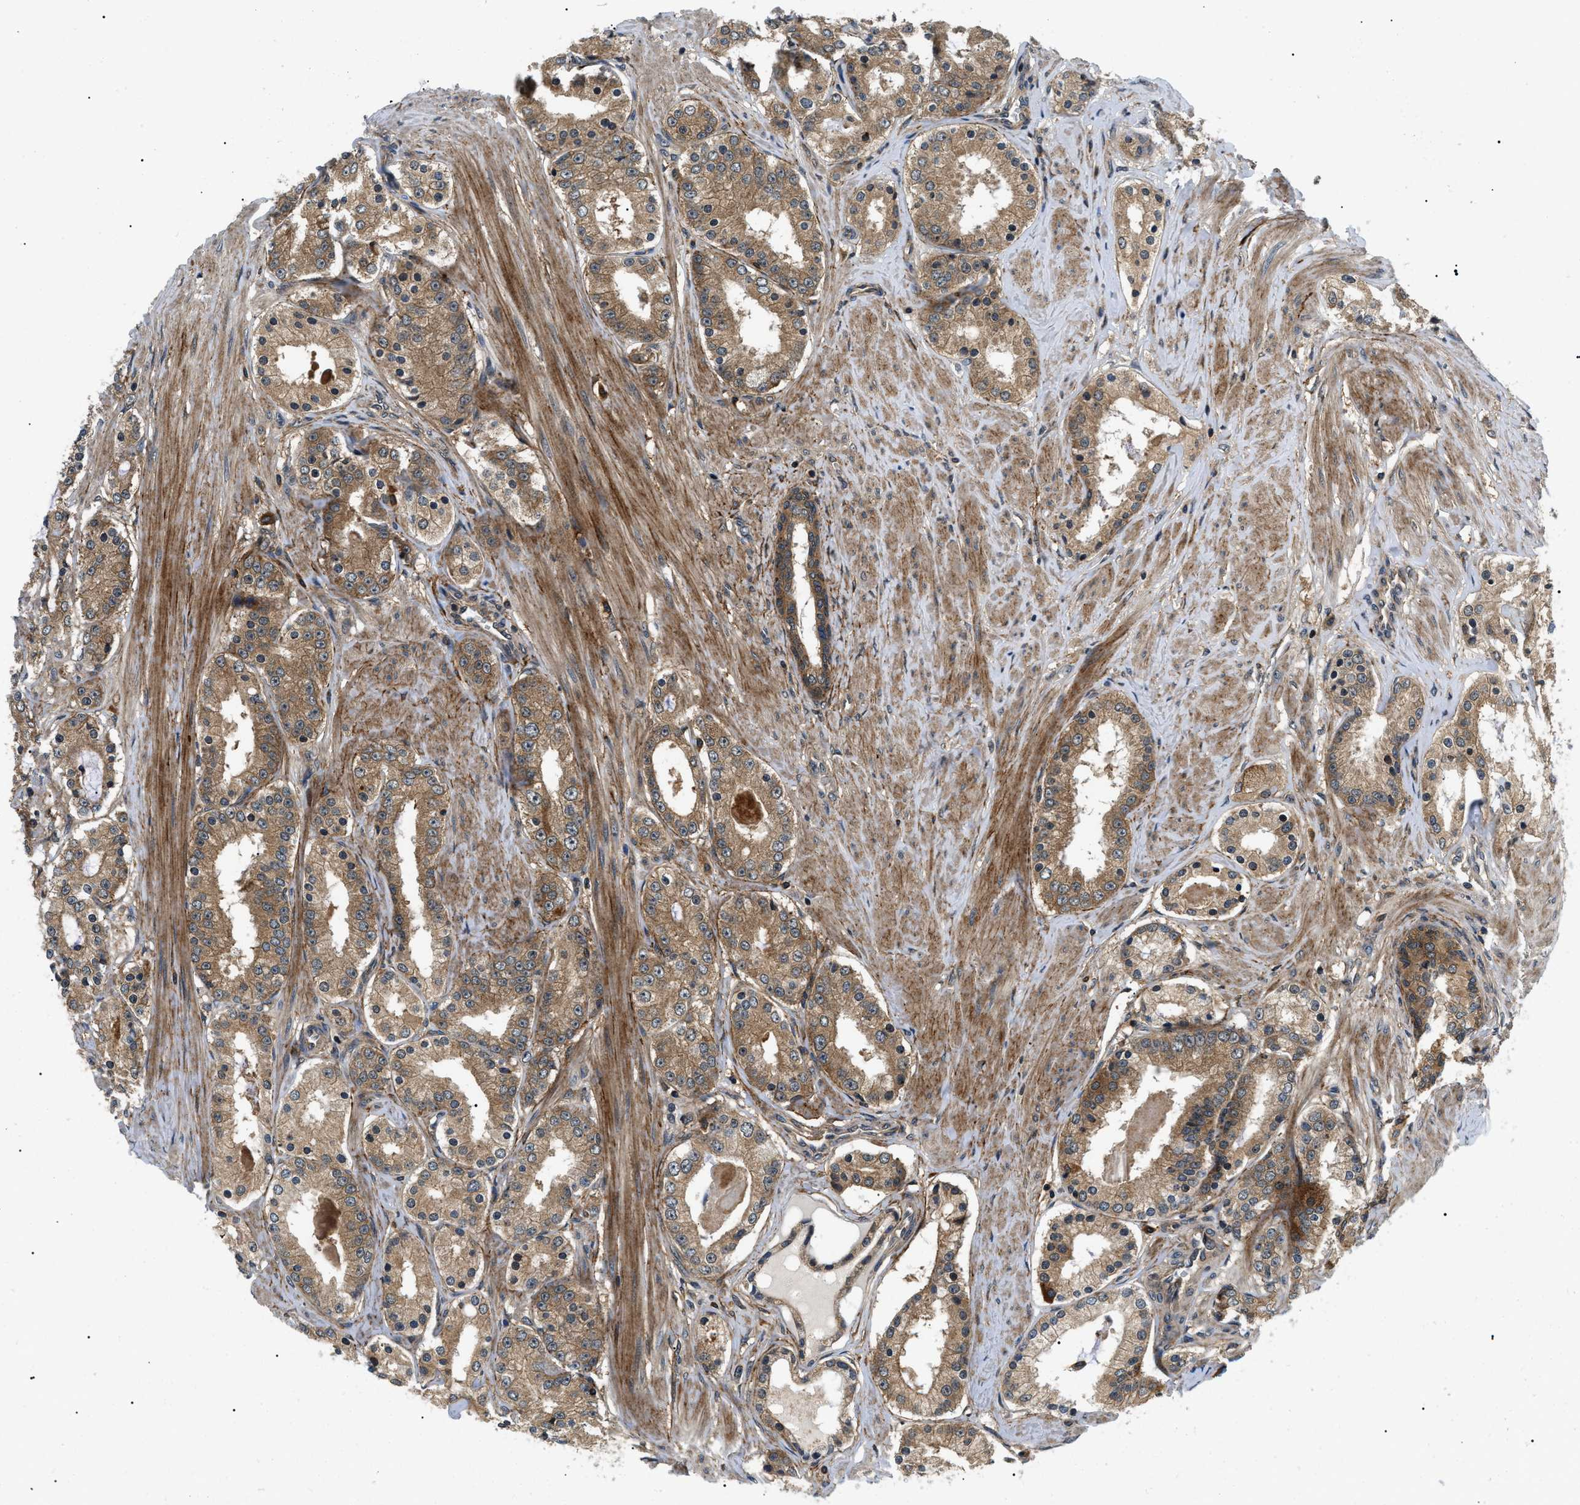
{"staining": {"intensity": "moderate", "quantity": ">75%", "location": "cytoplasmic/membranous"}, "tissue": "prostate cancer", "cell_type": "Tumor cells", "image_type": "cancer", "snomed": [{"axis": "morphology", "description": "Adenocarcinoma, Low grade"}, {"axis": "topography", "description": "Prostate"}], "caption": "Immunohistochemistry (IHC) of prostate cancer (low-grade adenocarcinoma) displays medium levels of moderate cytoplasmic/membranous staining in about >75% of tumor cells. The staining was performed using DAB, with brown indicating positive protein expression. Nuclei are stained blue with hematoxylin.", "gene": "ATP6AP1", "patient": {"sex": "male", "age": 63}}